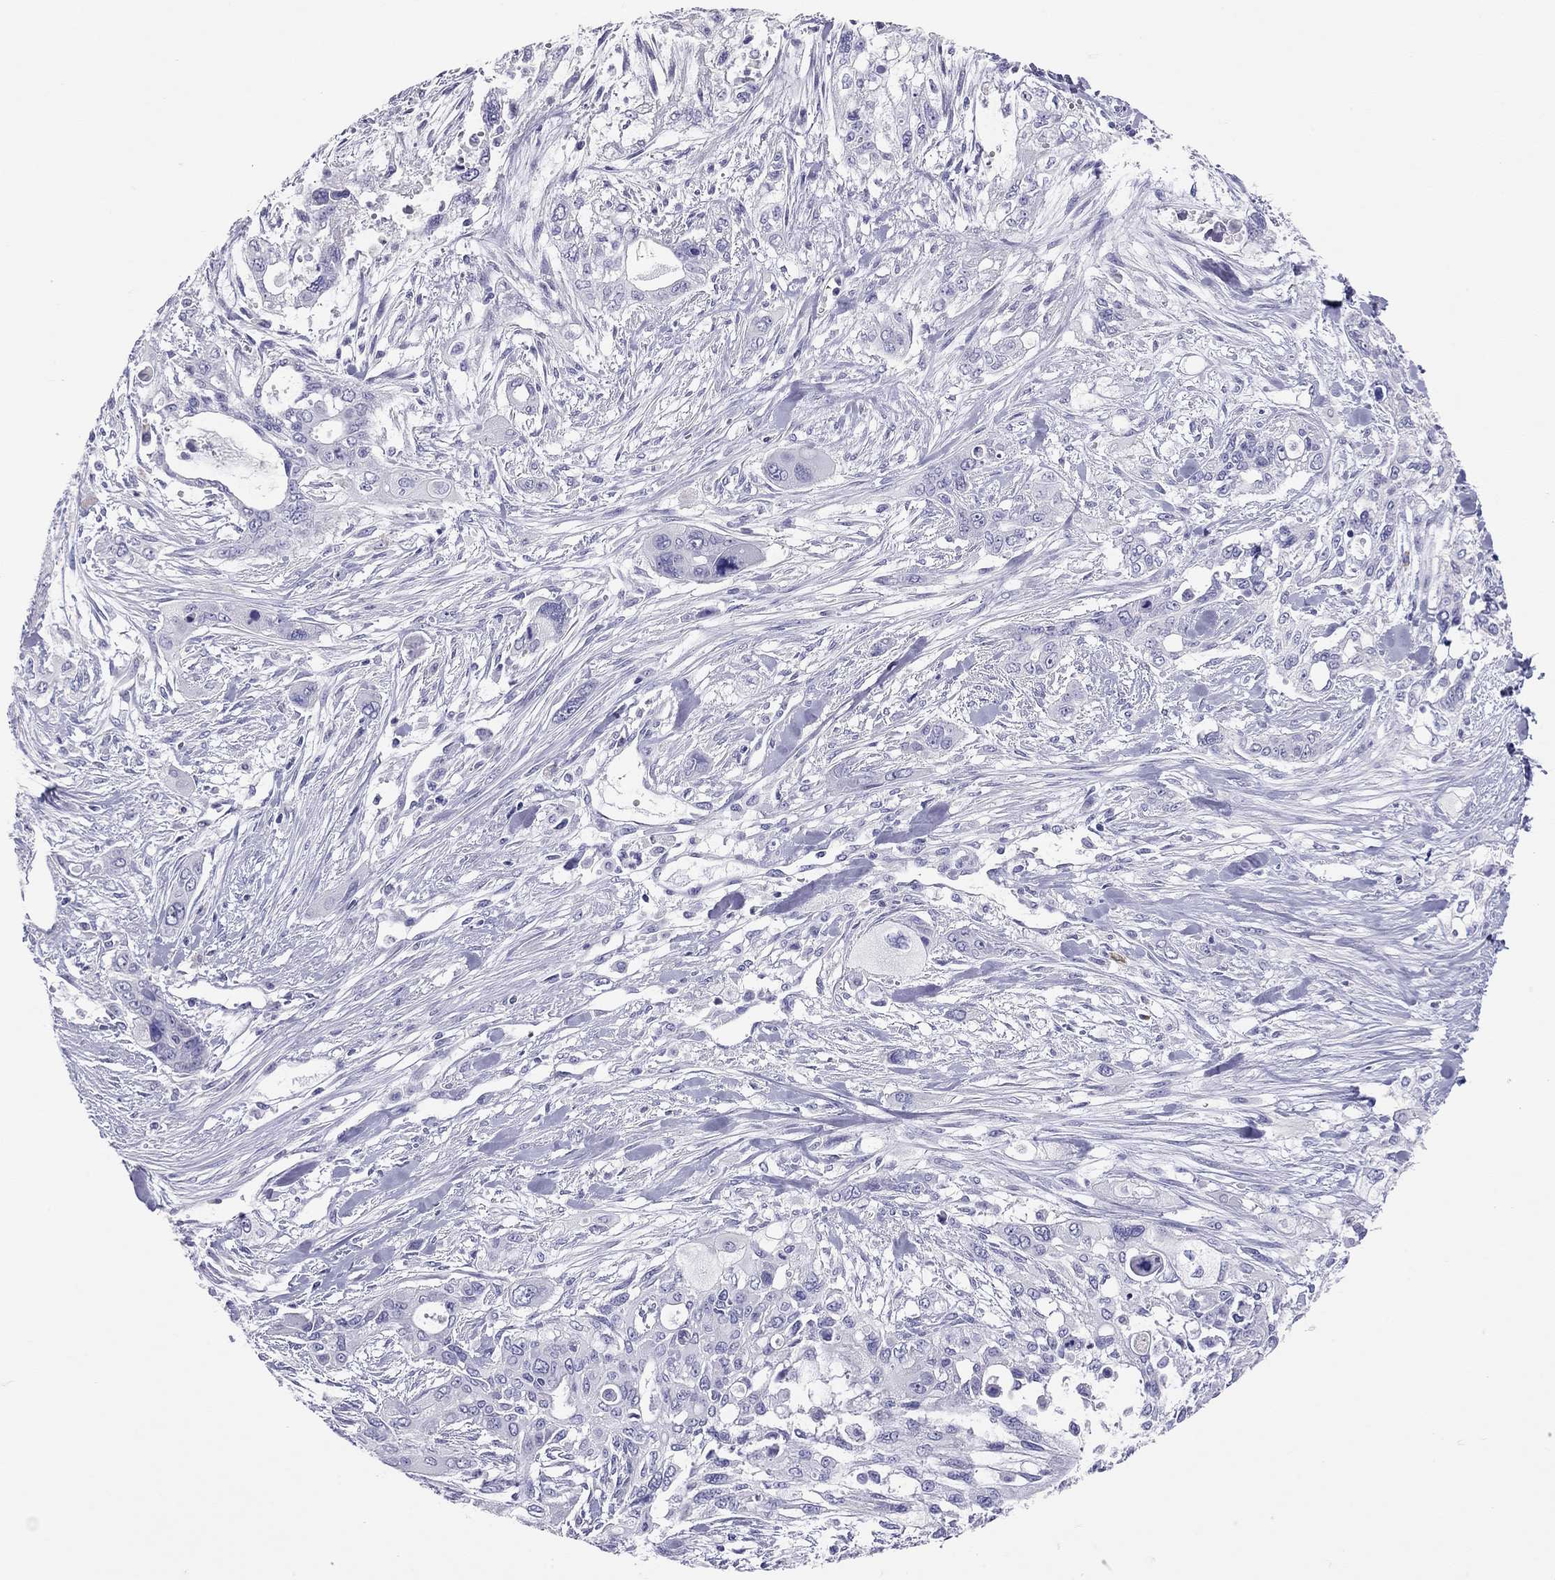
{"staining": {"intensity": "negative", "quantity": "none", "location": "none"}, "tissue": "pancreatic cancer", "cell_type": "Tumor cells", "image_type": "cancer", "snomed": [{"axis": "morphology", "description": "Adenocarcinoma, NOS"}, {"axis": "topography", "description": "Pancreas"}], "caption": "Immunohistochemistry (IHC) micrograph of human adenocarcinoma (pancreatic) stained for a protein (brown), which demonstrates no expression in tumor cells.", "gene": "CALHM1", "patient": {"sex": "male", "age": 47}}